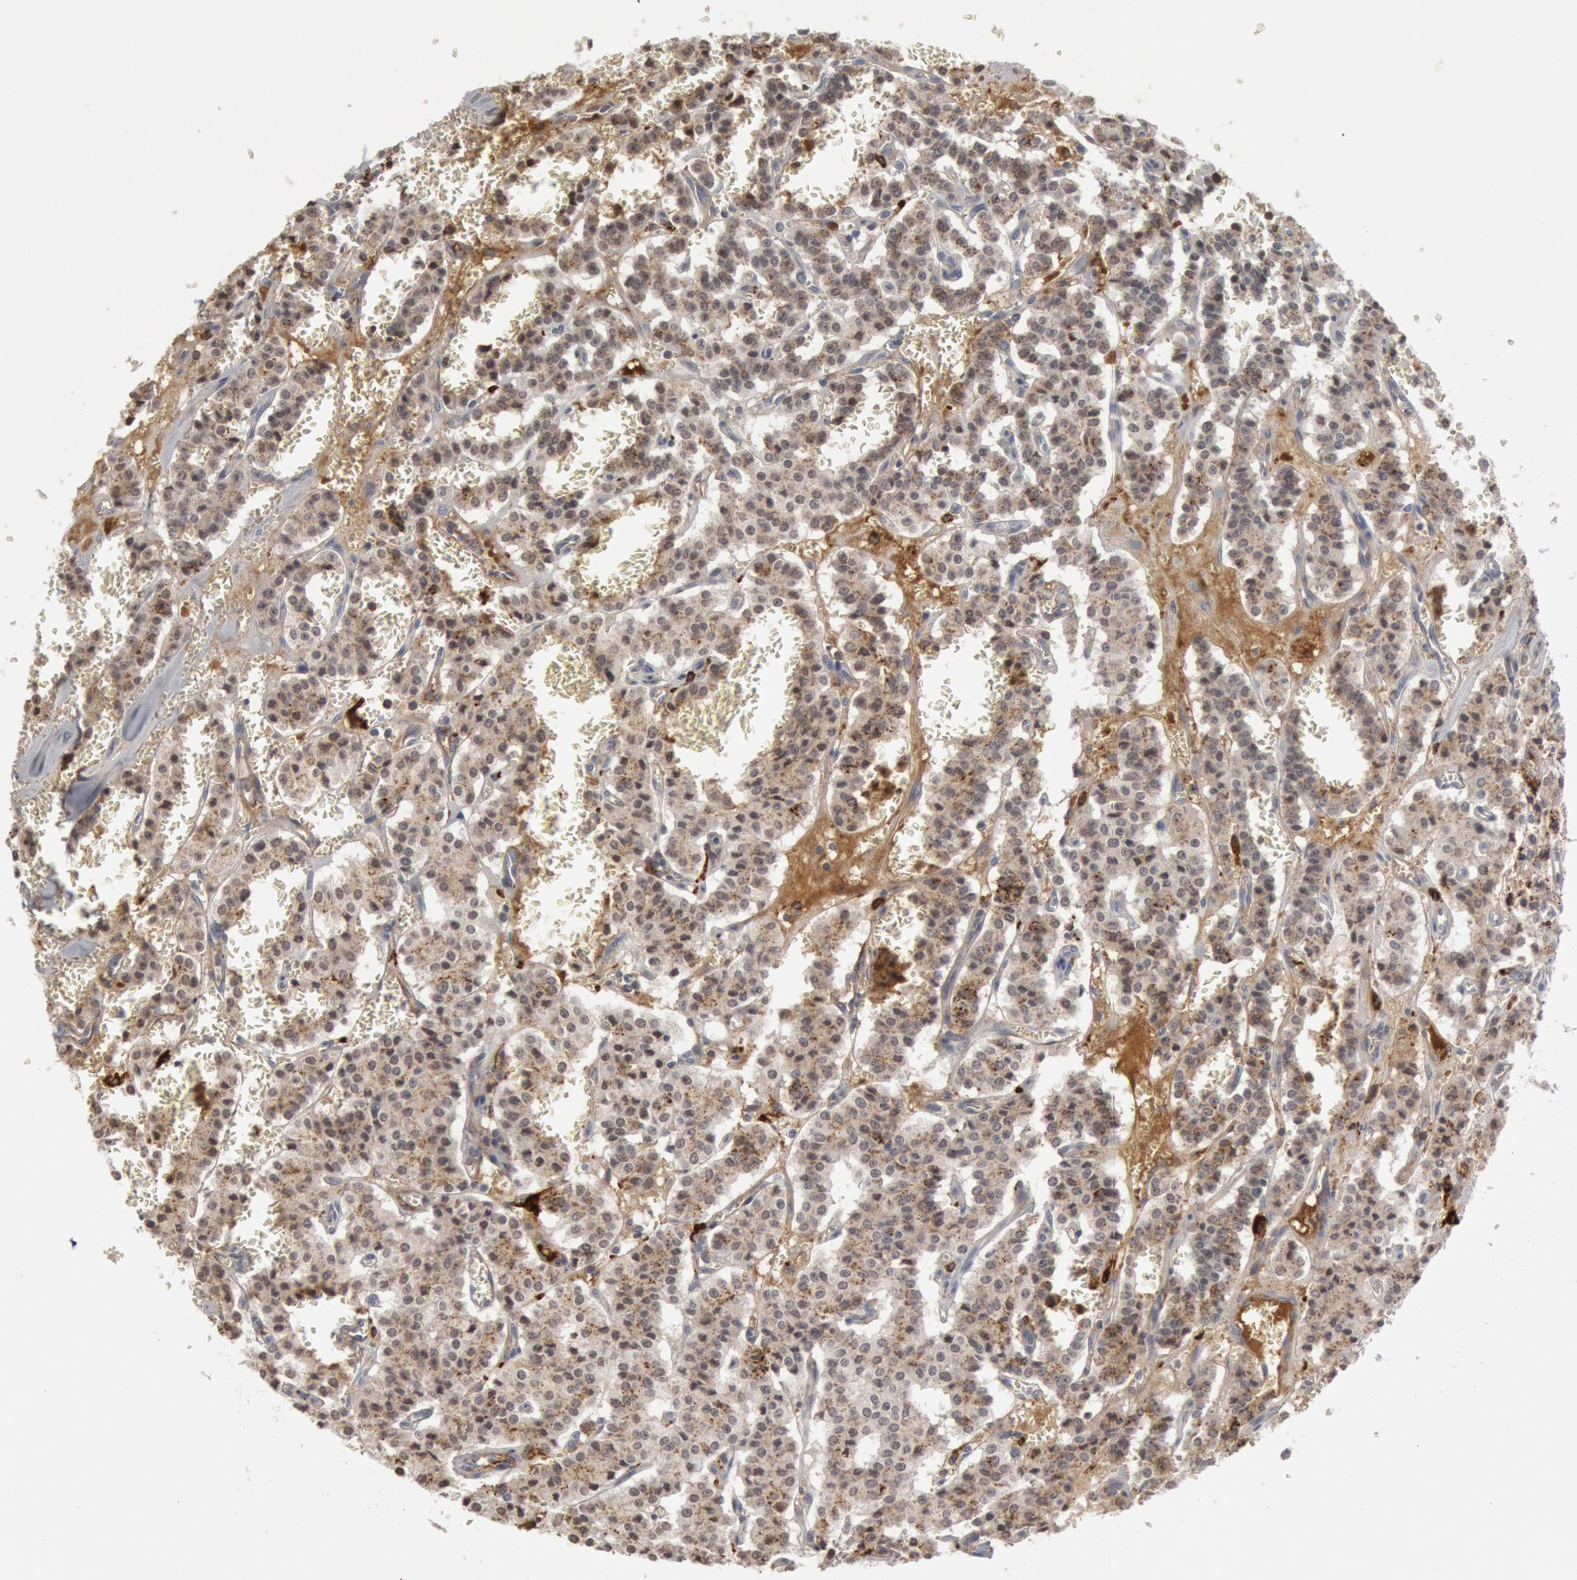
{"staining": {"intensity": "weak", "quantity": "<25%", "location": "cytoplasmic/membranous,nuclear"}, "tissue": "carcinoid", "cell_type": "Tumor cells", "image_type": "cancer", "snomed": [{"axis": "morphology", "description": "Carcinoid, malignant, NOS"}, {"axis": "topography", "description": "Bronchus"}], "caption": "Immunohistochemical staining of carcinoid demonstrates no significant positivity in tumor cells.", "gene": "C1QC", "patient": {"sex": "male", "age": 55}}